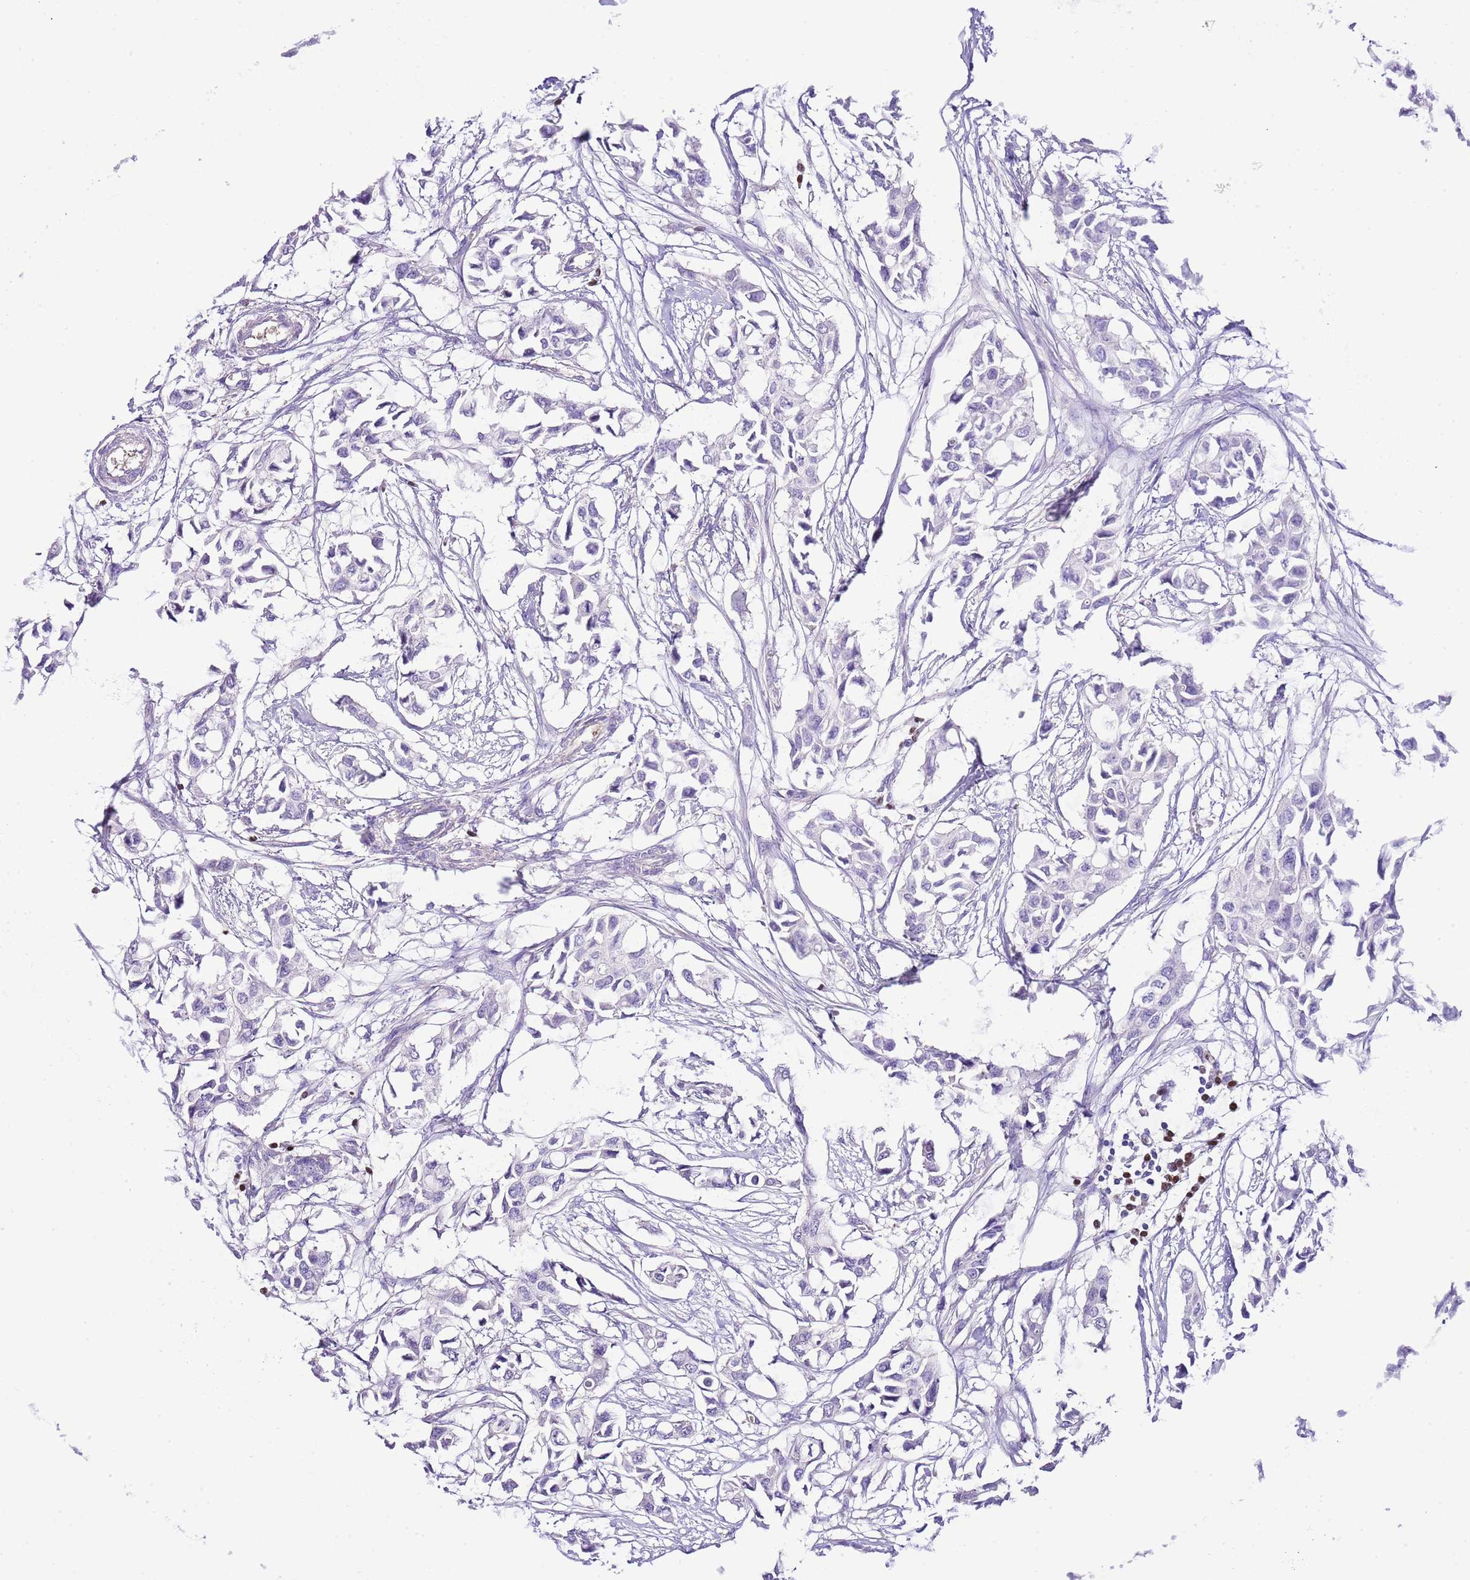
{"staining": {"intensity": "negative", "quantity": "none", "location": "none"}, "tissue": "breast cancer", "cell_type": "Tumor cells", "image_type": "cancer", "snomed": [{"axis": "morphology", "description": "Duct carcinoma"}, {"axis": "topography", "description": "Breast"}], "caption": "There is no significant positivity in tumor cells of breast invasive ductal carcinoma.", "gene": "BHLHA15", "patient": {"sex": "female", "age": 41}}